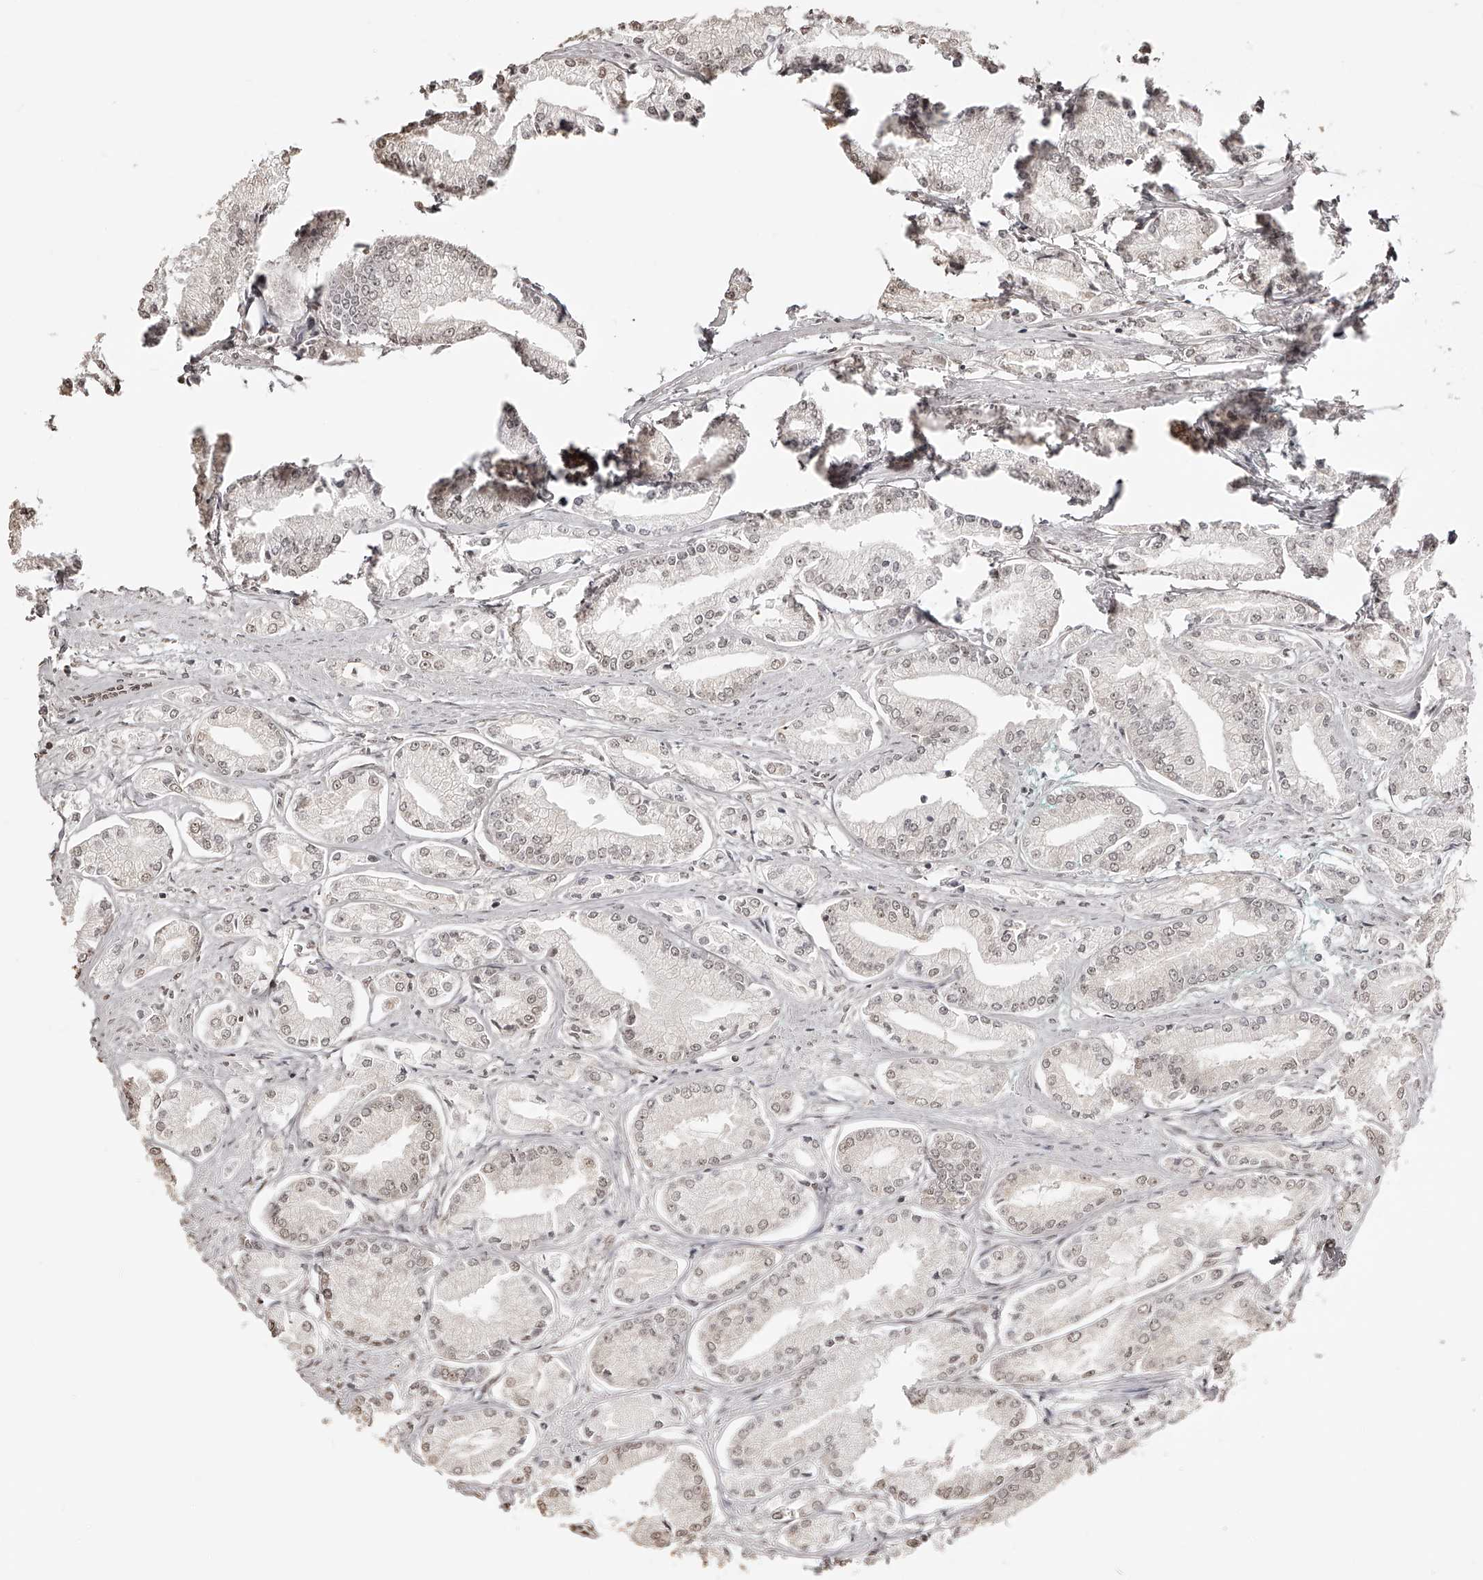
{"staining": {"intensity": "weak", "quantity": ">75%", "location": "nuclear"}, "tissue": "prostate cancer", "cell_type": "Tumor cells", "image_type": "cancer", "snomed": [{"axis": "morphology", "description": "Adenocarcinoma, Low grade"}, {"axis": "topography", "description": "Prostate"}], "caption": "Prostate cancer (low-grade adenocarcinoma) stained with immunohistochemistry (IHC) shows weak nuclear positivity in about >75% of tumor cells.", "gene": "ZNF503", "patient": {"sex": "male", "age": 52}}